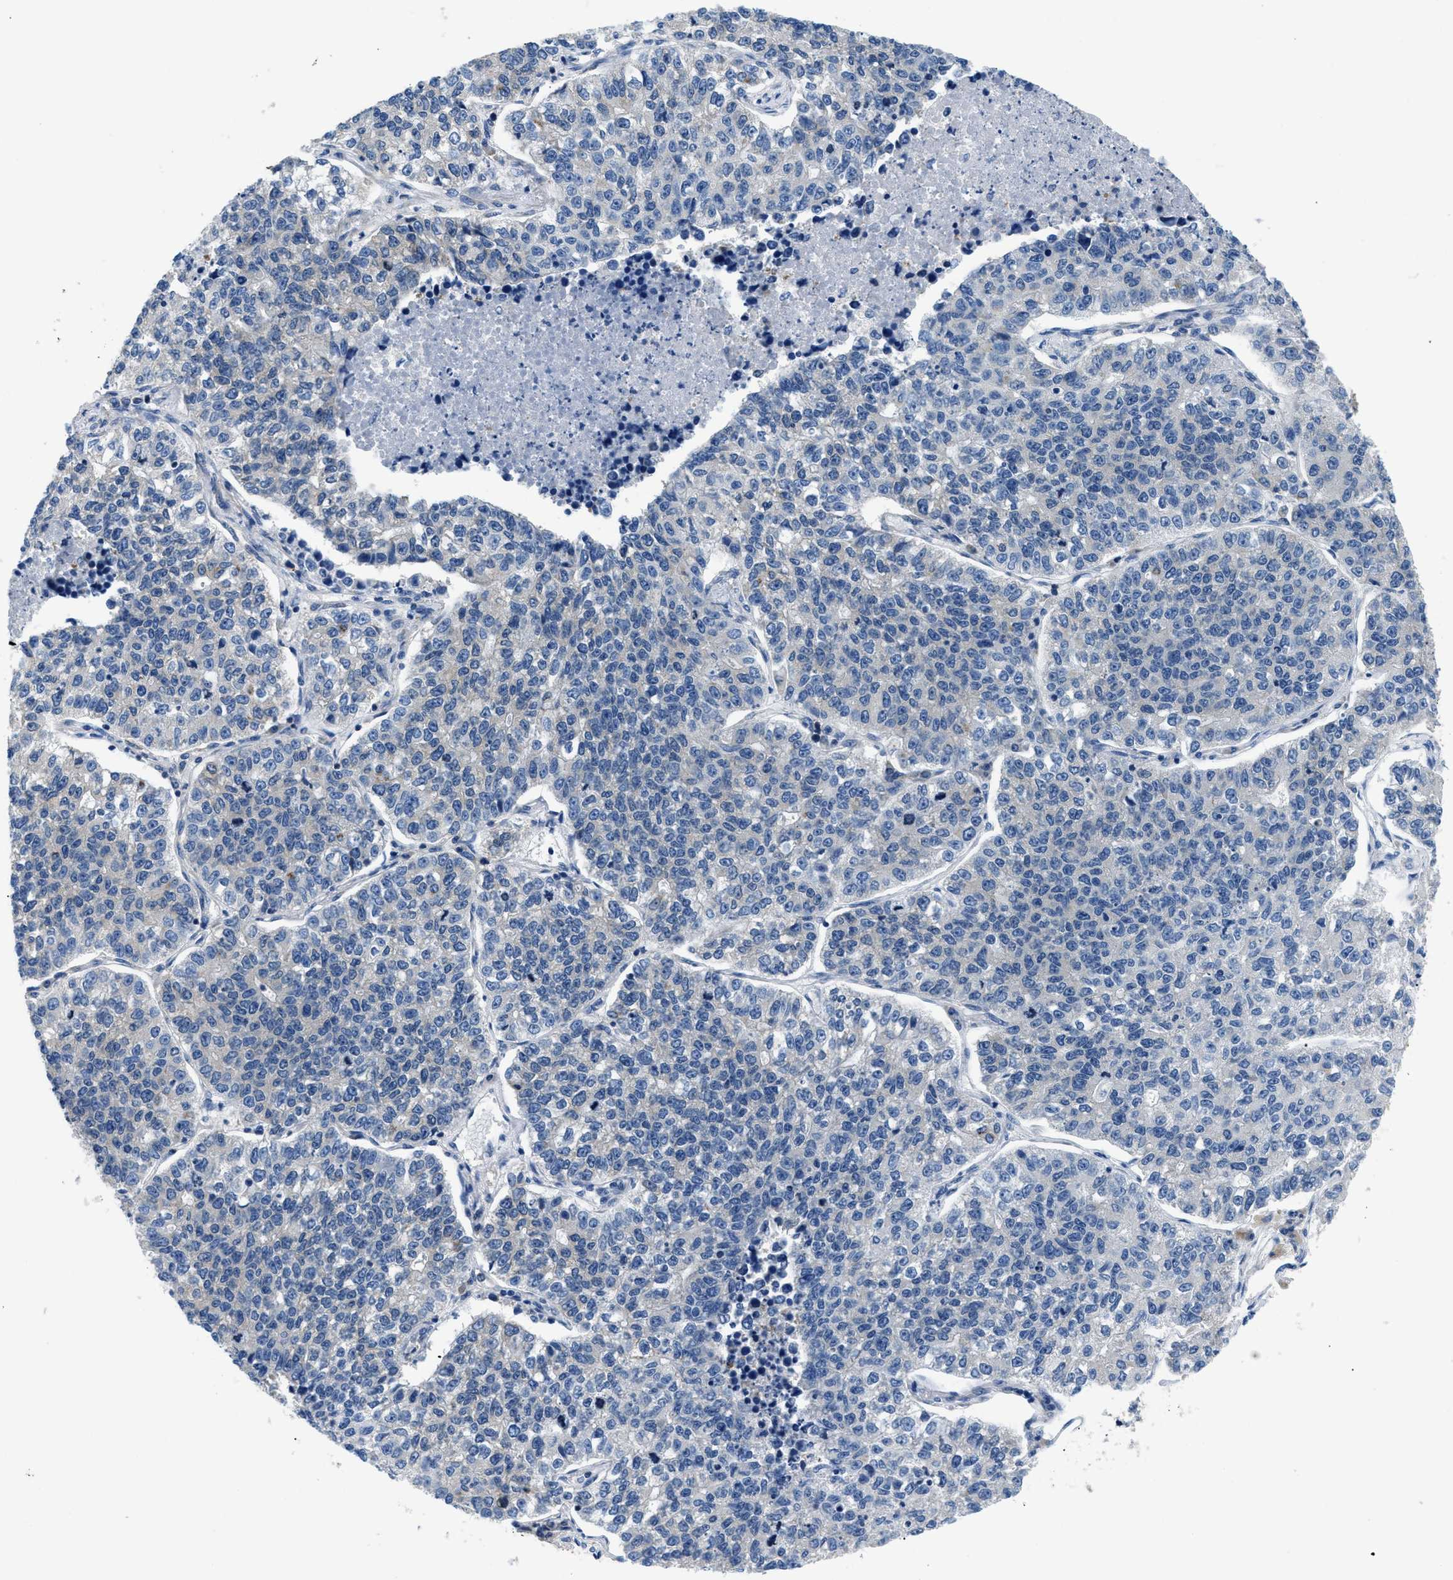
{"staining": {"intensity": "negative", "quantity": "none", "location": "none"}, "tissue": "lung cancer", "cell_type": "Tumor cells", "image_type": "cancer", "snomed": [{"axis": "morphology", "description": "Adenocarcinoma, NOS"}, {"axis": "topography", "description": "Lung"}], "caption": "A micrograph of lung cancer stained for a protein demonstrates no brown staining in tumor cells. (DAB immunohistochemistry, high magnification).", "gene": "ABCF1", "patient": {"sex": "male", "age": 49}}